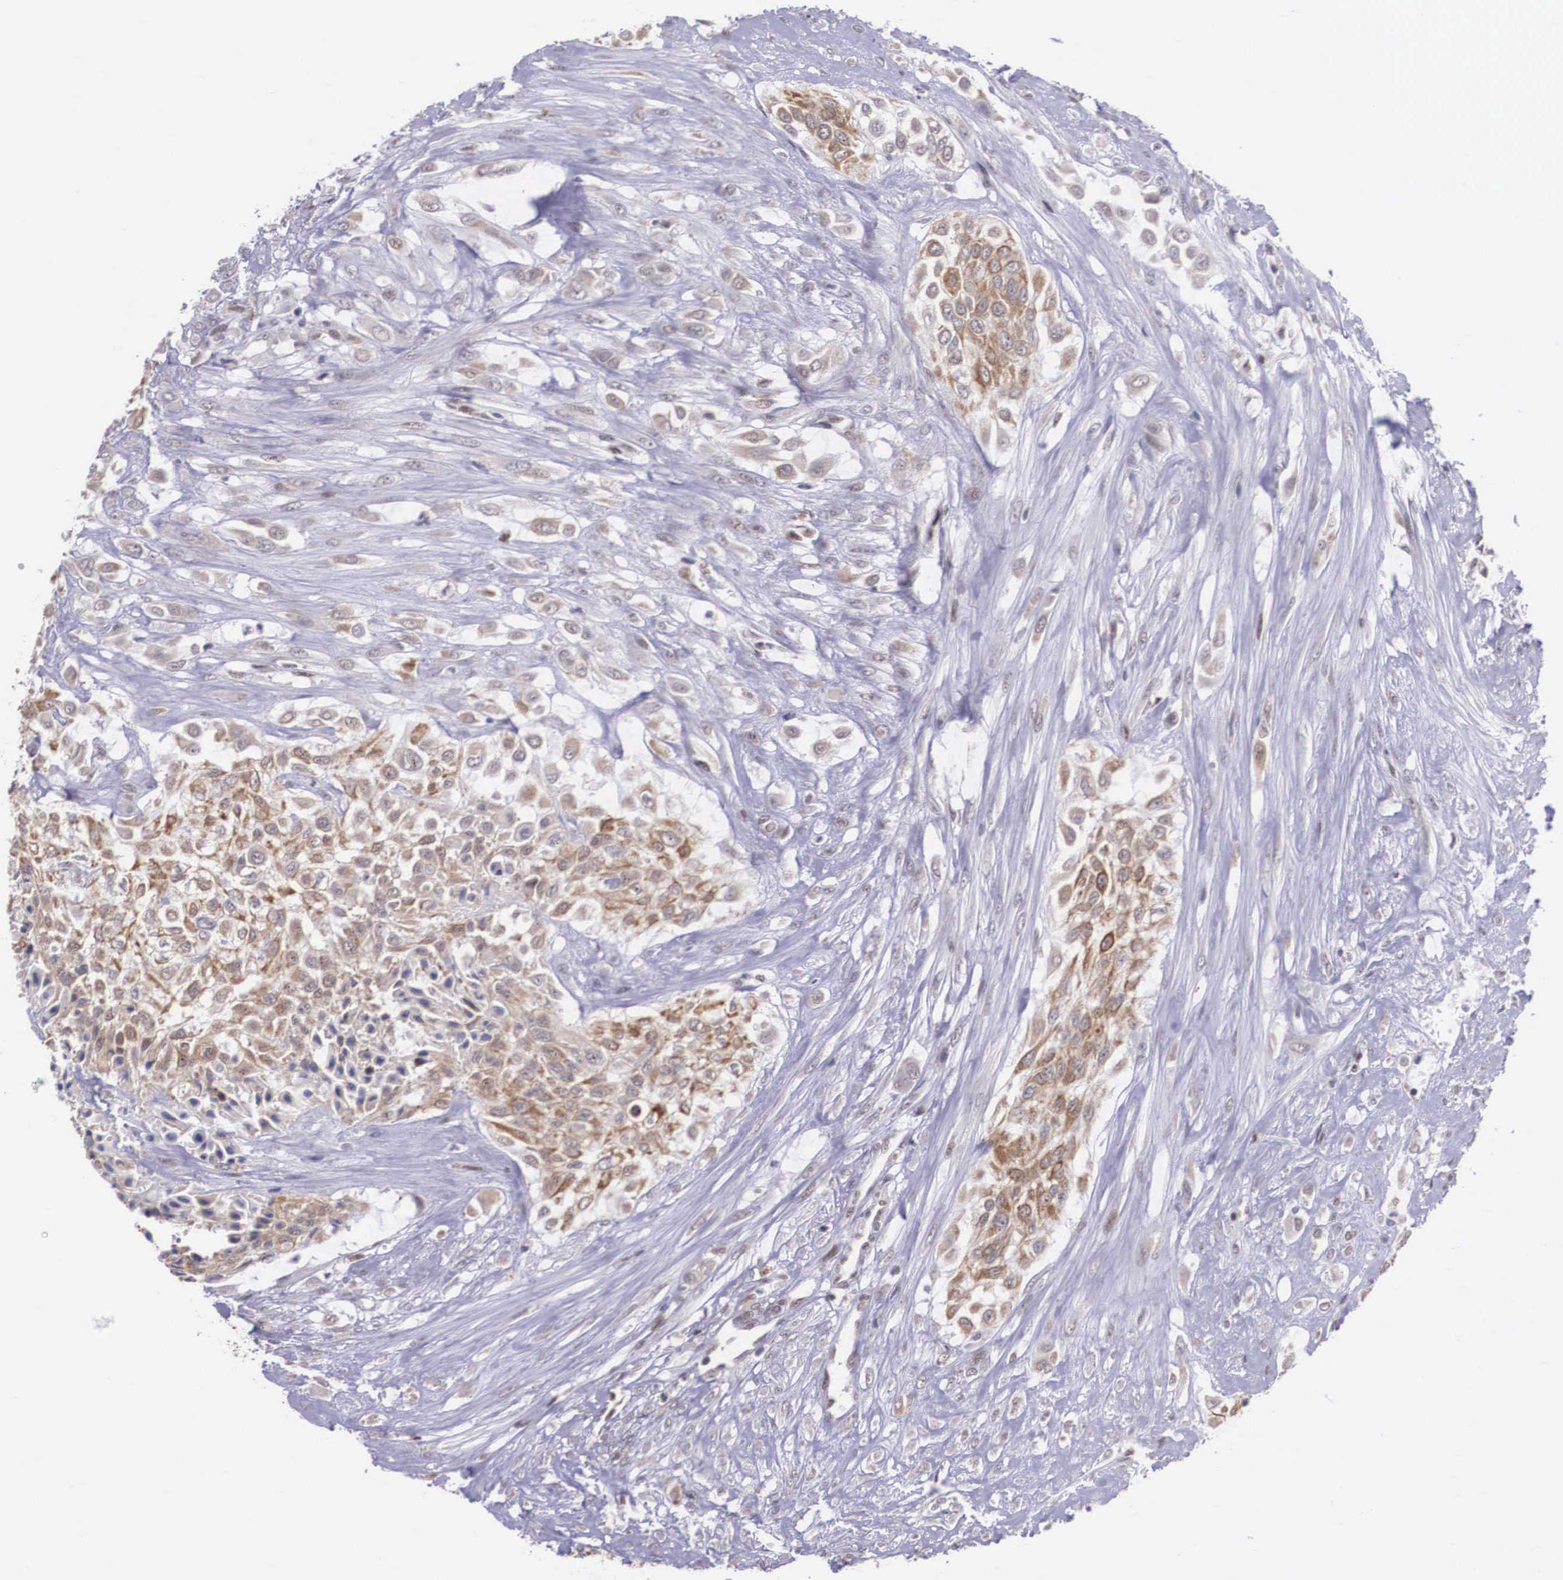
{"staining": {"intensity": "moderate", "quantity": "25%-75%", "location": "cytoplasmic/membranous"}, "tissue": "urothelial cancer", "cell_type": "Tumor cells", "image_type": "cancer", "snomed": [{"axis": "morphology", "description": "Urothelial carcinoma, High grade"}, {"axis": "topography", "description": "Urinary bladder"}], "caption": "About 25%-75% of tumor cells in high-grade urothelial carcinoma demonstrate moderate cytoplasmic/membranous protein expression as visualized by brown immunohistochemical staining.", "gene": "SLC25A21", "patient": {"sex": "male", "age": 57}}